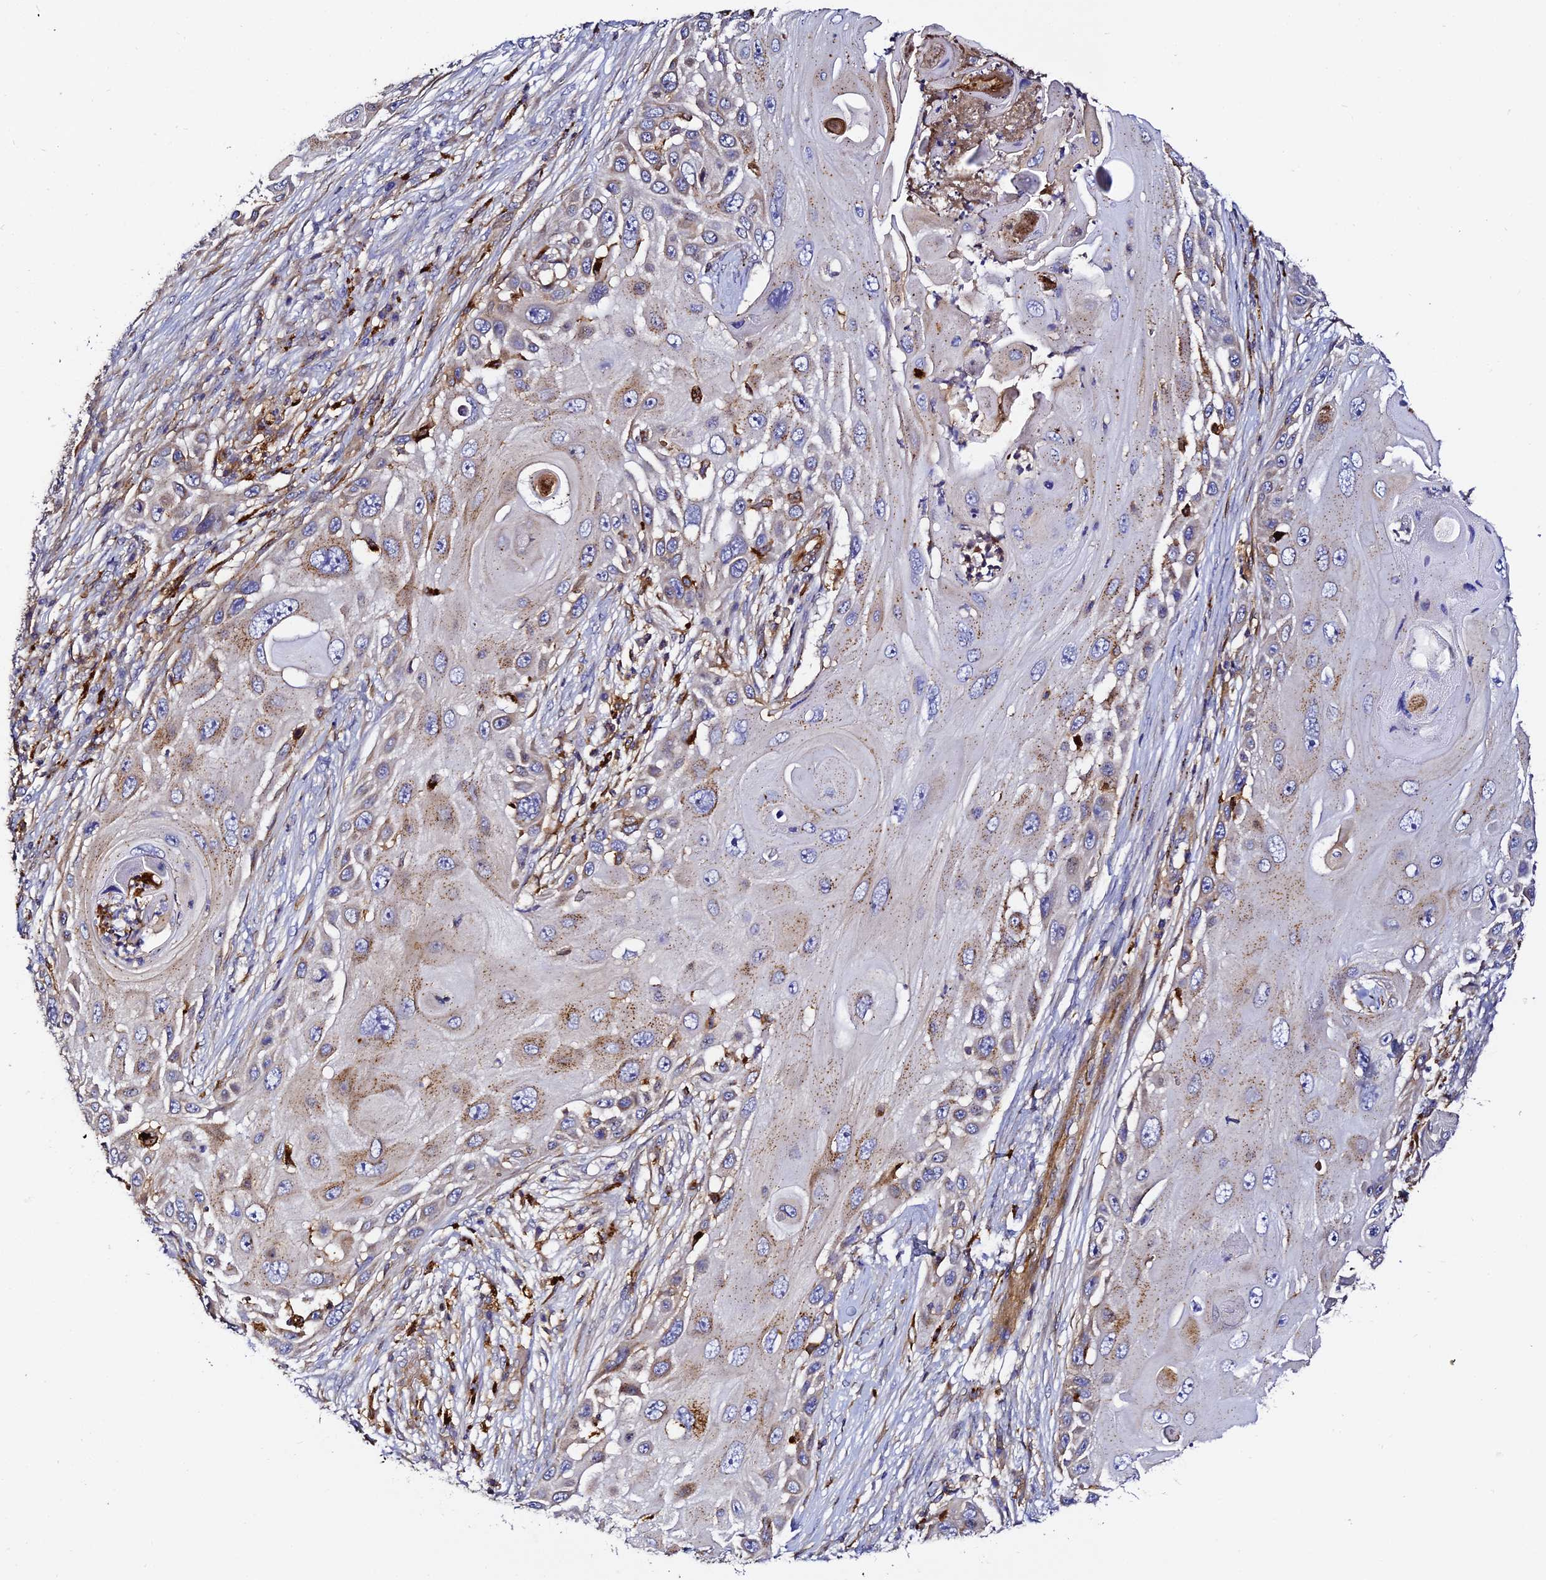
{"staining": {"intensity": "moderate", "quantity": "<25%", "location": "cytoplasmic/membranous"}, "tissue": "skin cancer", "cell_type": "Tumor cells", "image_type": "cancer", "snomed": [{"axis": "morphology", "description": "Squamous cell carcinoma, NOS"}, {"axis": "topography", "description": "Skin"}], "caption": "Squamous cell carcinoma (skin) tissue shows moderate cytoplasmic/membranous positivity in about <25% of tumor cells, visualized by immunohistochemistry.", "gene": "TRPV2", "patient": {"sex": "female", "age": 44}}